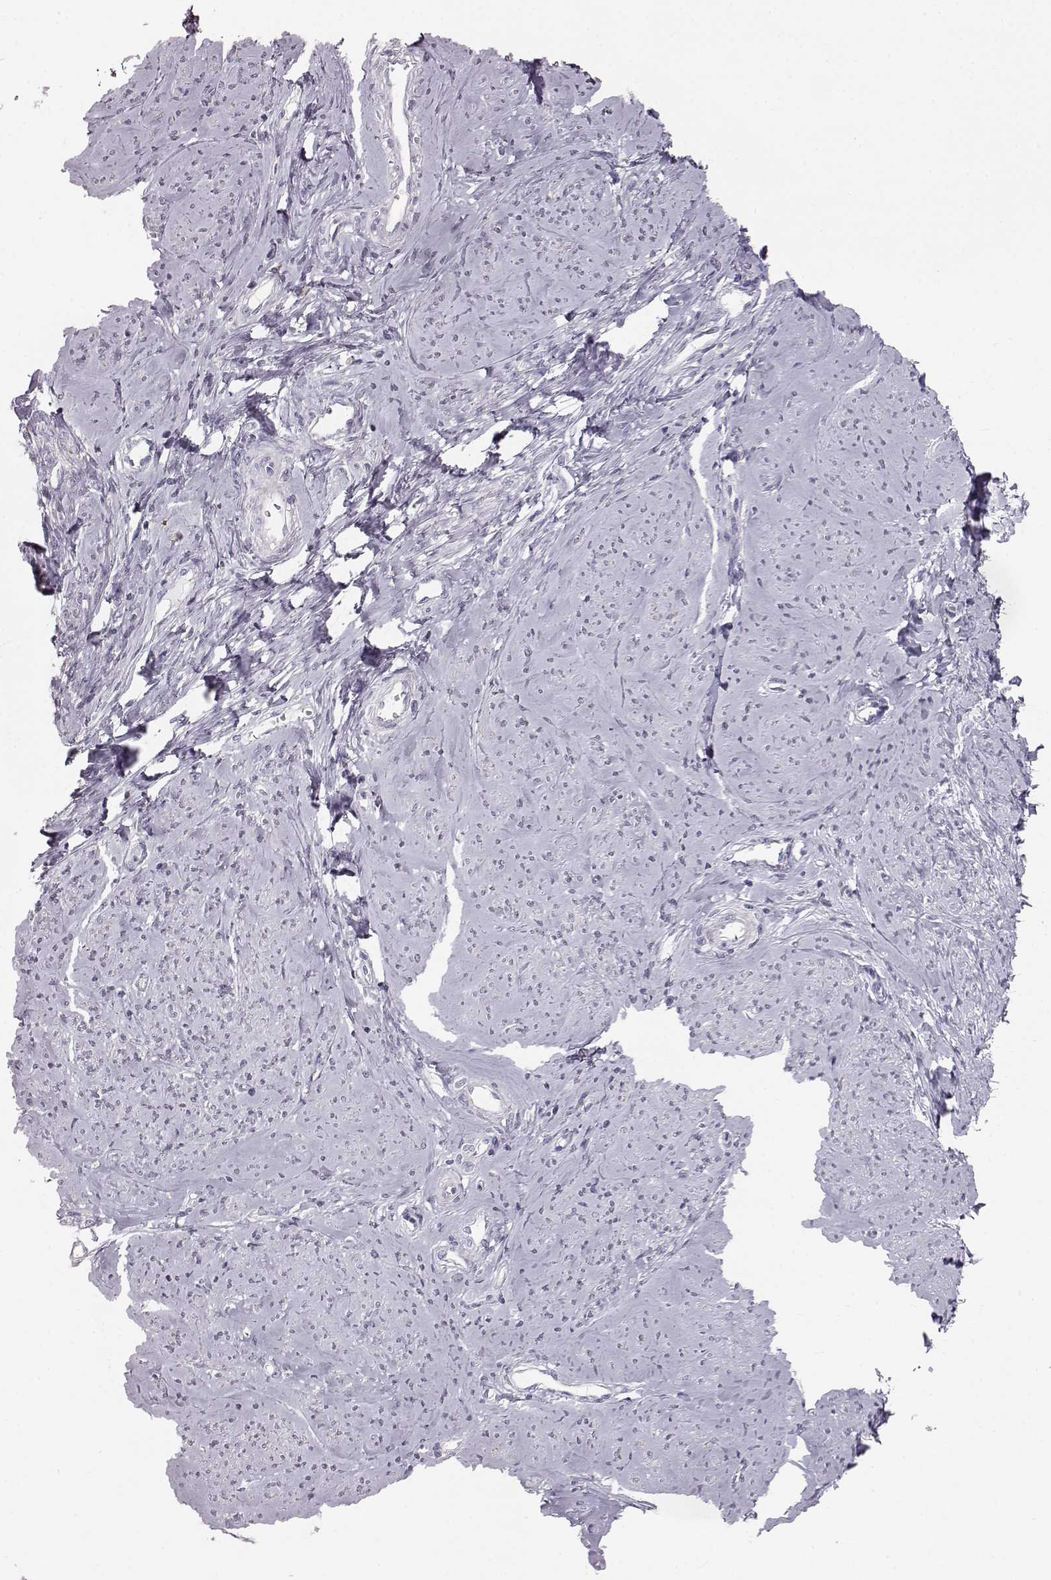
{"staining": {"intensity": "negative", "quantity": "none", "location": "none"}, "tissue": "smooth muscle", "cell_type": "Smooth muscle cells", "image_type": "normal", "snomed": [{"axis": "morphology", "description": "Normal tissue, NOS"}, {"axis": "topography", "description": "Smooth muscle"}], "caption": "High power microscopy micrograph of an immunohistochemistry histopathology image of unremarkable smooth muscle, revealing no significant expression in smooth muscle cells. (DAB IHC, high magnification).", "gene": "KRT31", "patient": {"sex": "female", "age": 48}}